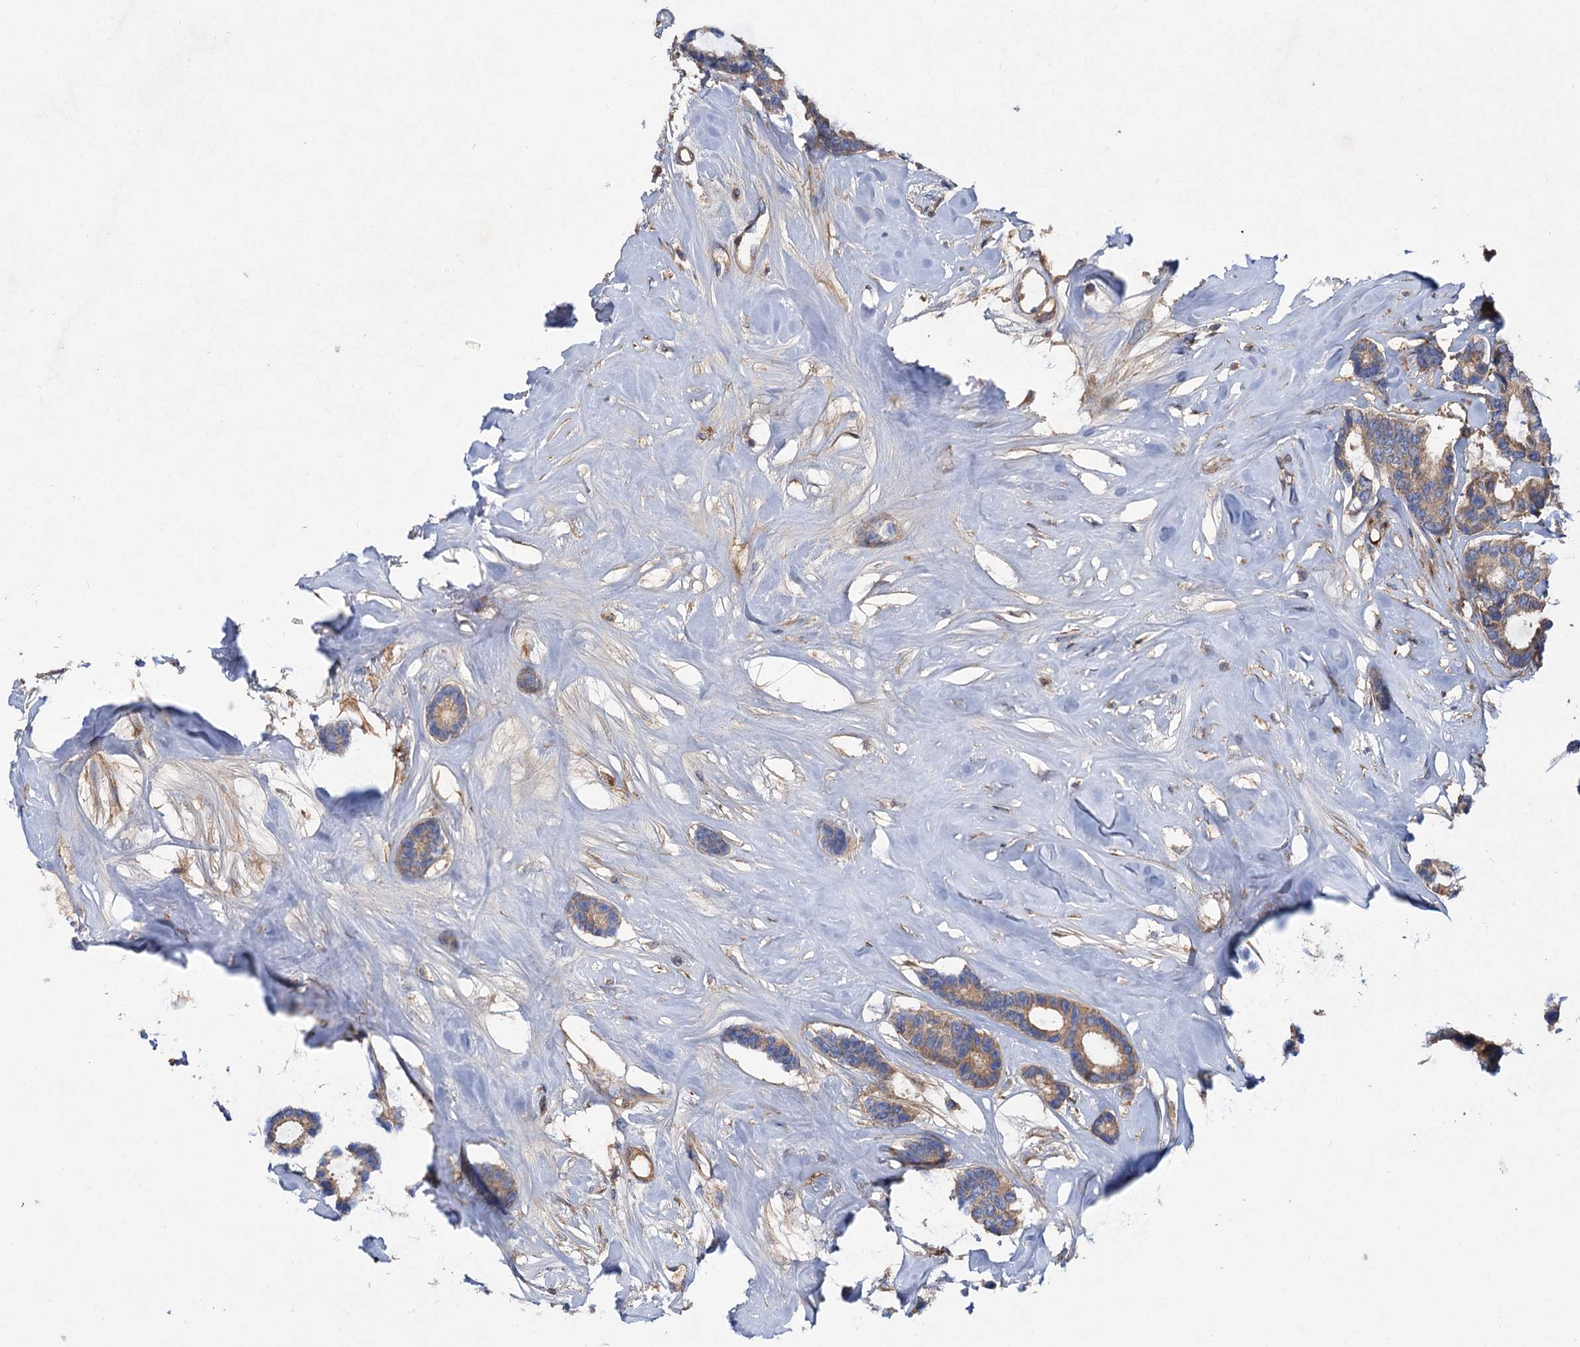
{"staining": {"intensity": "moderate", "quantity": ">75%", "location": "cytoplasmic/membranous"}, "tissue": "breast cancer", "cell_type": "Tumor cells", "image_type": "cancer", "snomed": [{"axis": "morphology", "description": "Duct carcinoma"}, {"axis": "topography", "description": "Breast"}], "caption": "IHC of human breast infiltrating ductal carcinoma reveals medium levels of moderate cytoplasmic/membranous positivity in about >75% of tumor cells. (DAB (3,3'-diaminobenzidine) IHC with brightfield microscopy, high magnification).", "gene": "ALKBH7", "patient": {"sex": "female", "age": 87}}